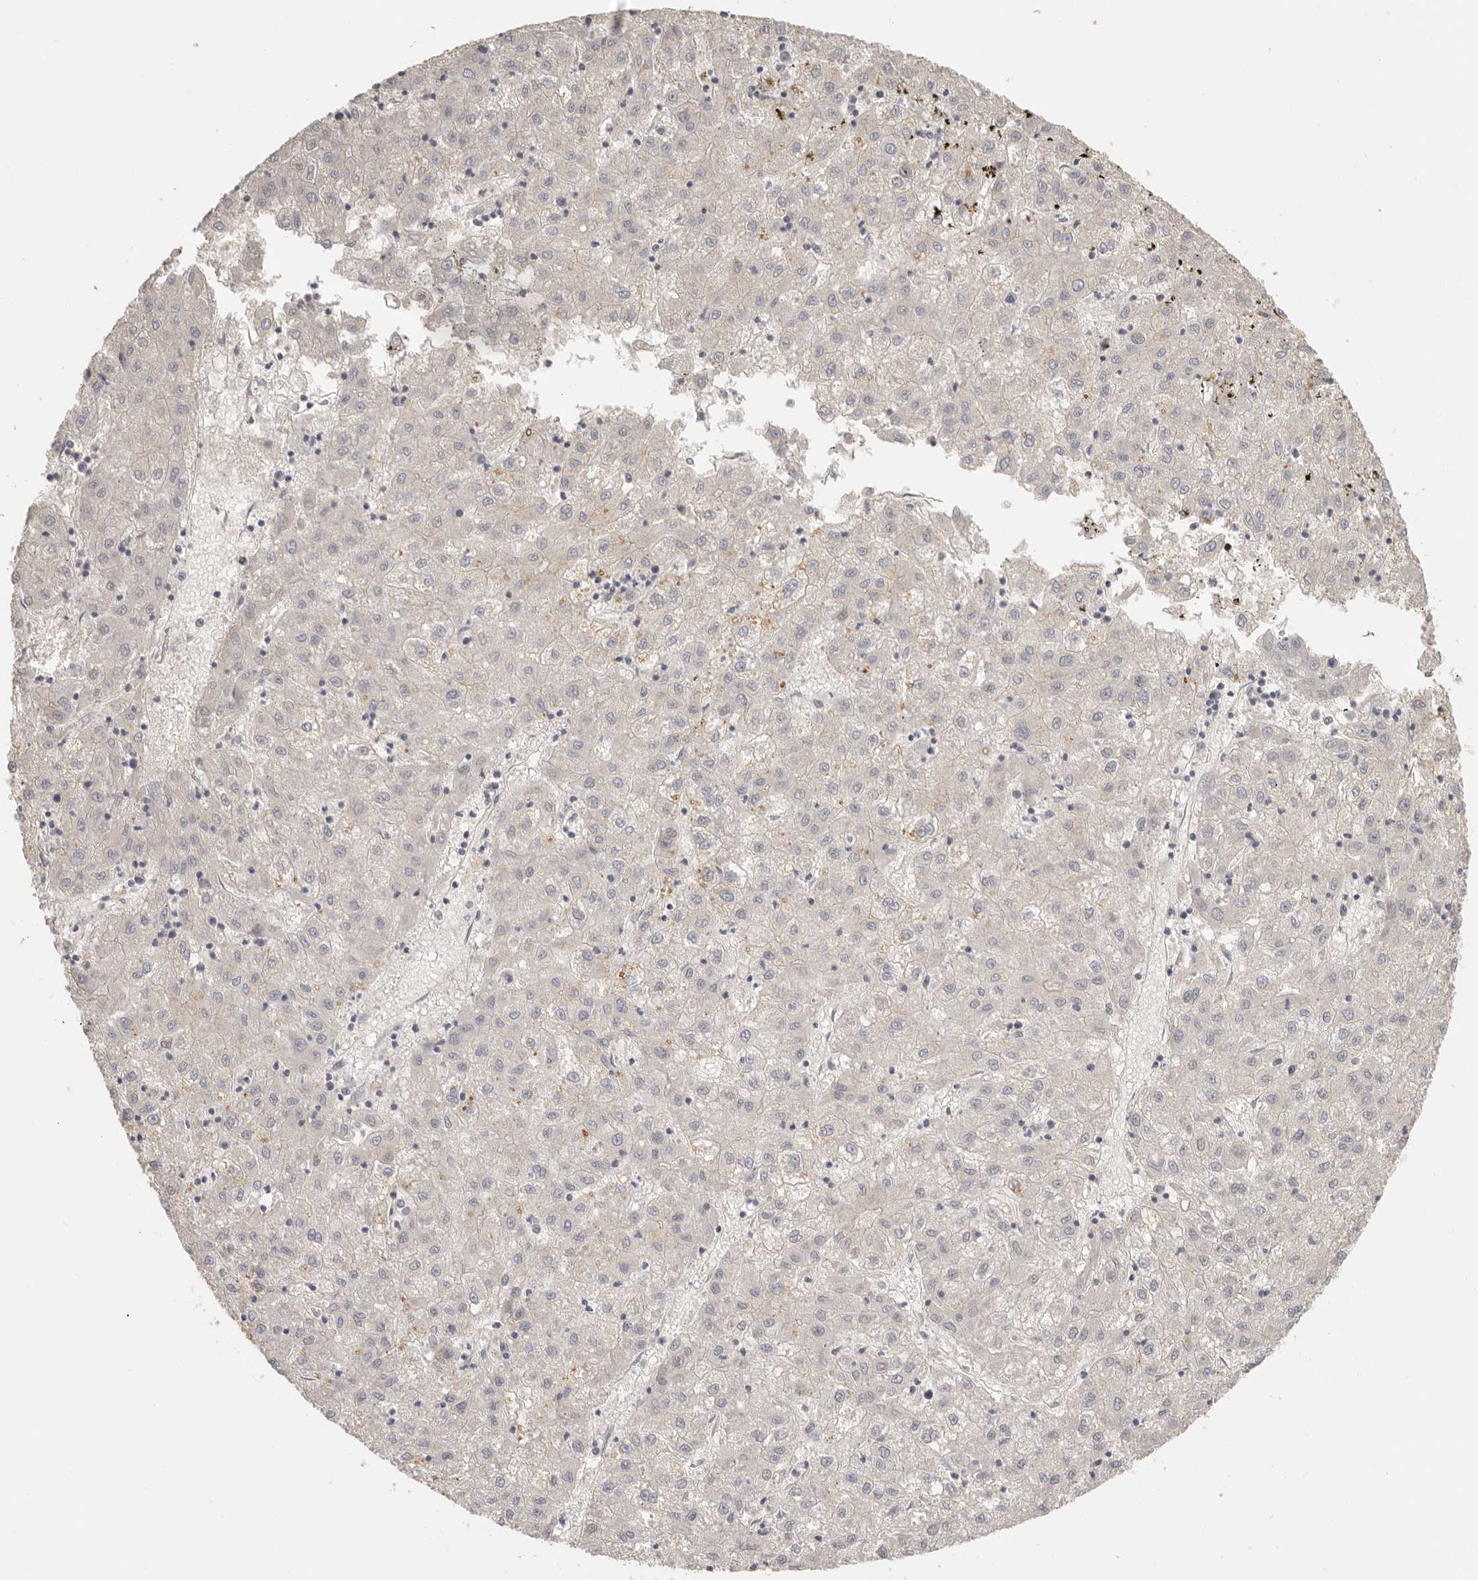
{"staining": {"intensity": "negative", "quantity": "none", "location": "none"}, "tissue": "liver cancer", "cell_type": "Tumor cells", "image_type": "cancer", "snomed": [{"axis": "morphology", "description": "Carcinoma, Hepatocellular, NOS"}, {"axis": "topography", "description": "Liver"}], "caption": "Micrograph shows no significant protein positivity in tumor cells of liver cancer. Brightfield microscopy of immunohistochemistry stained with DAB (brown) and hematoxylin (blue), captured at high magnification.", "gene": "ANXA9", "patient": {"sex": "male", "age": 72}}